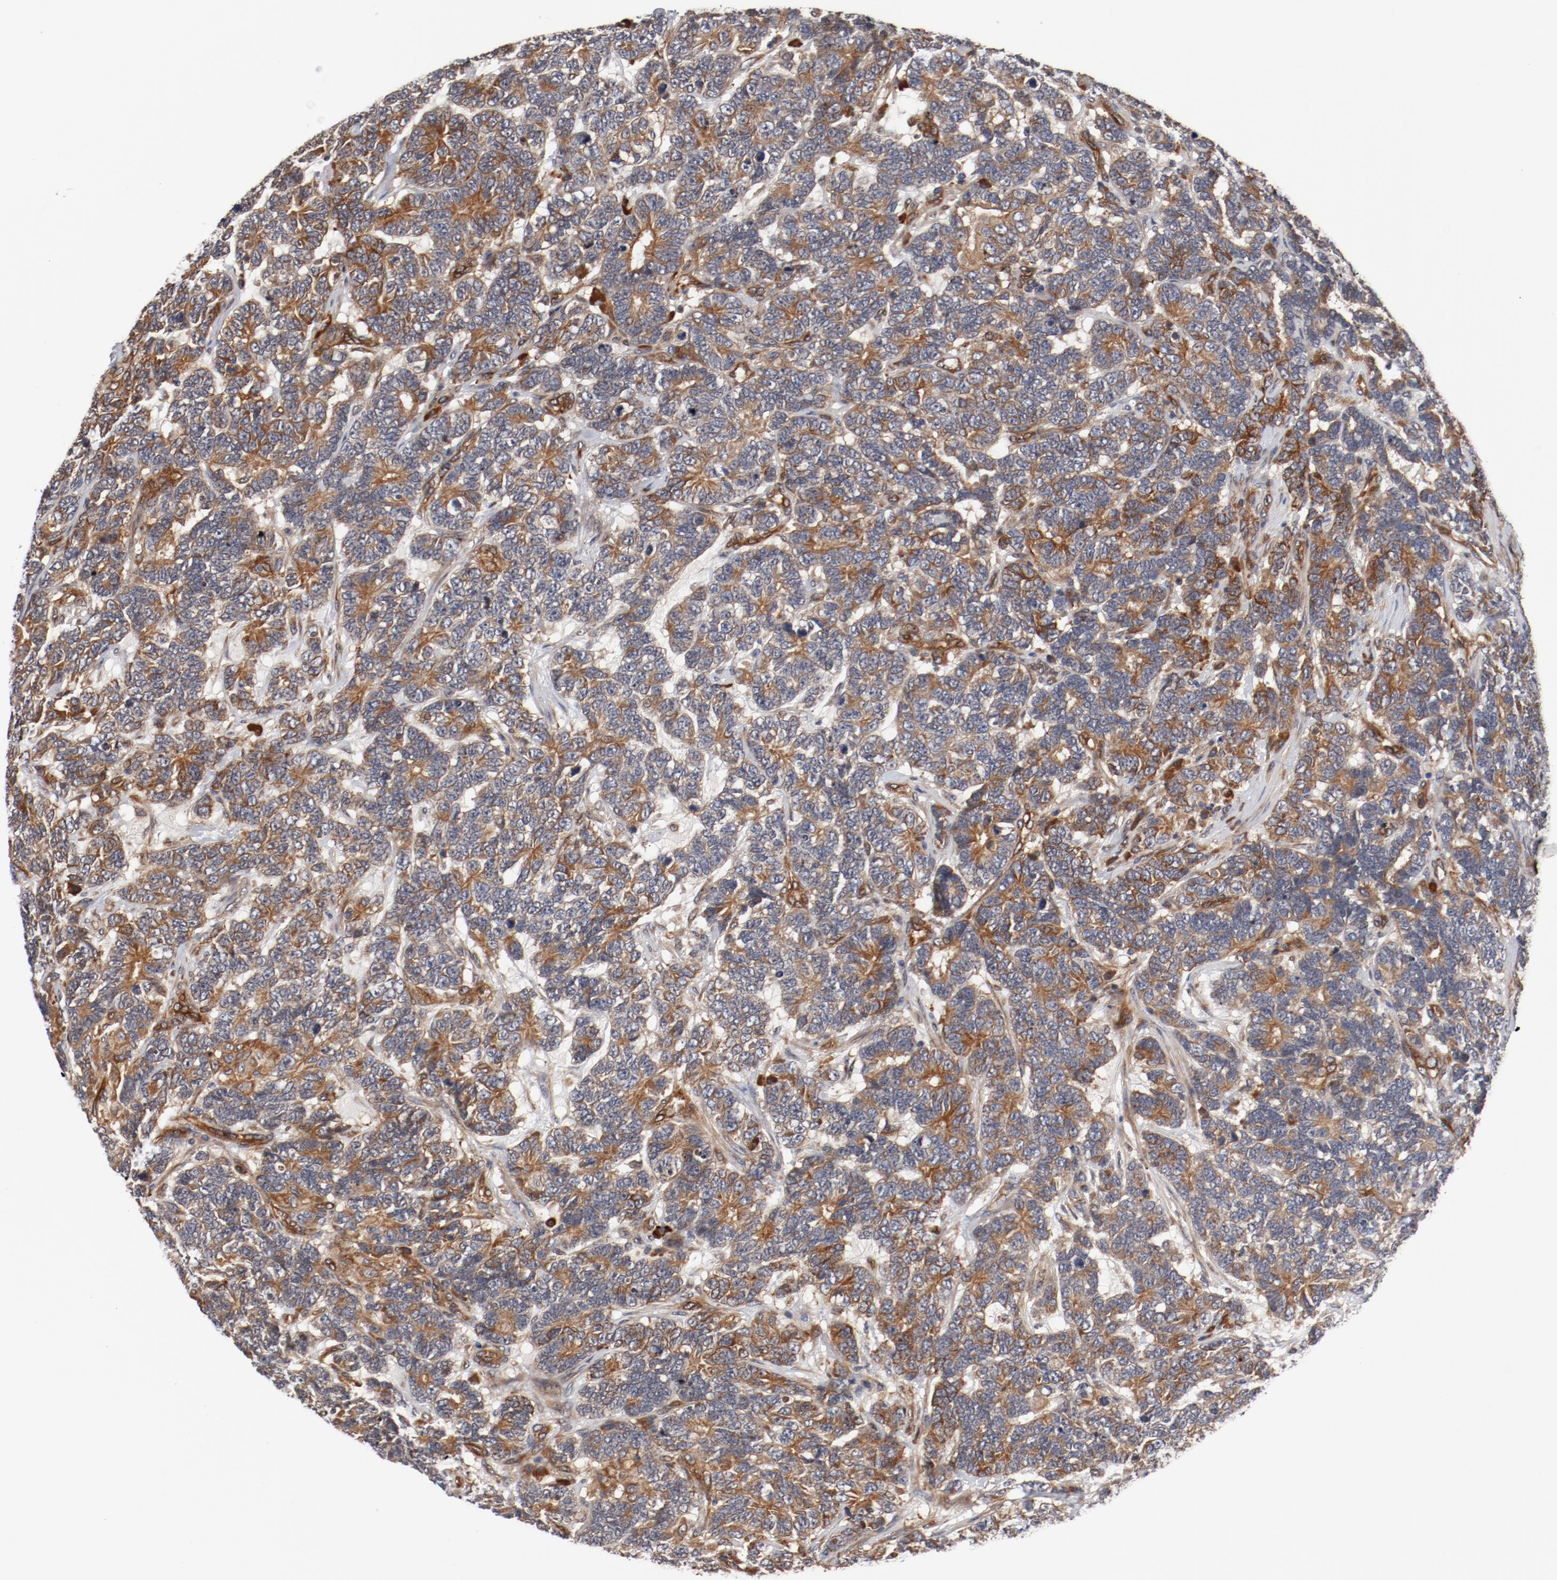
{"staining": {"intensity": "moderate", "quantity": ">75%", "location": "cytoplasmic/membranous"}, "tissue": "testis cancer", "cell_type": "Tumor cells", "image_type": "cancer", "snomed": [{"axis": "morphology", "description": "Carcinoma, Embryonal, NOS"}, {"axis": "topography", "description": "Testis"}], "caption": "This micrograph demonstrates immunohistochemistry staining of human testis cancer (embryonal carcinoma), with medium moderate cytoplasmic/membranous expression in about >75% of tumor cells.", "gene": "PITPNM2", "patient": {"sex": "male", "age": 26}}